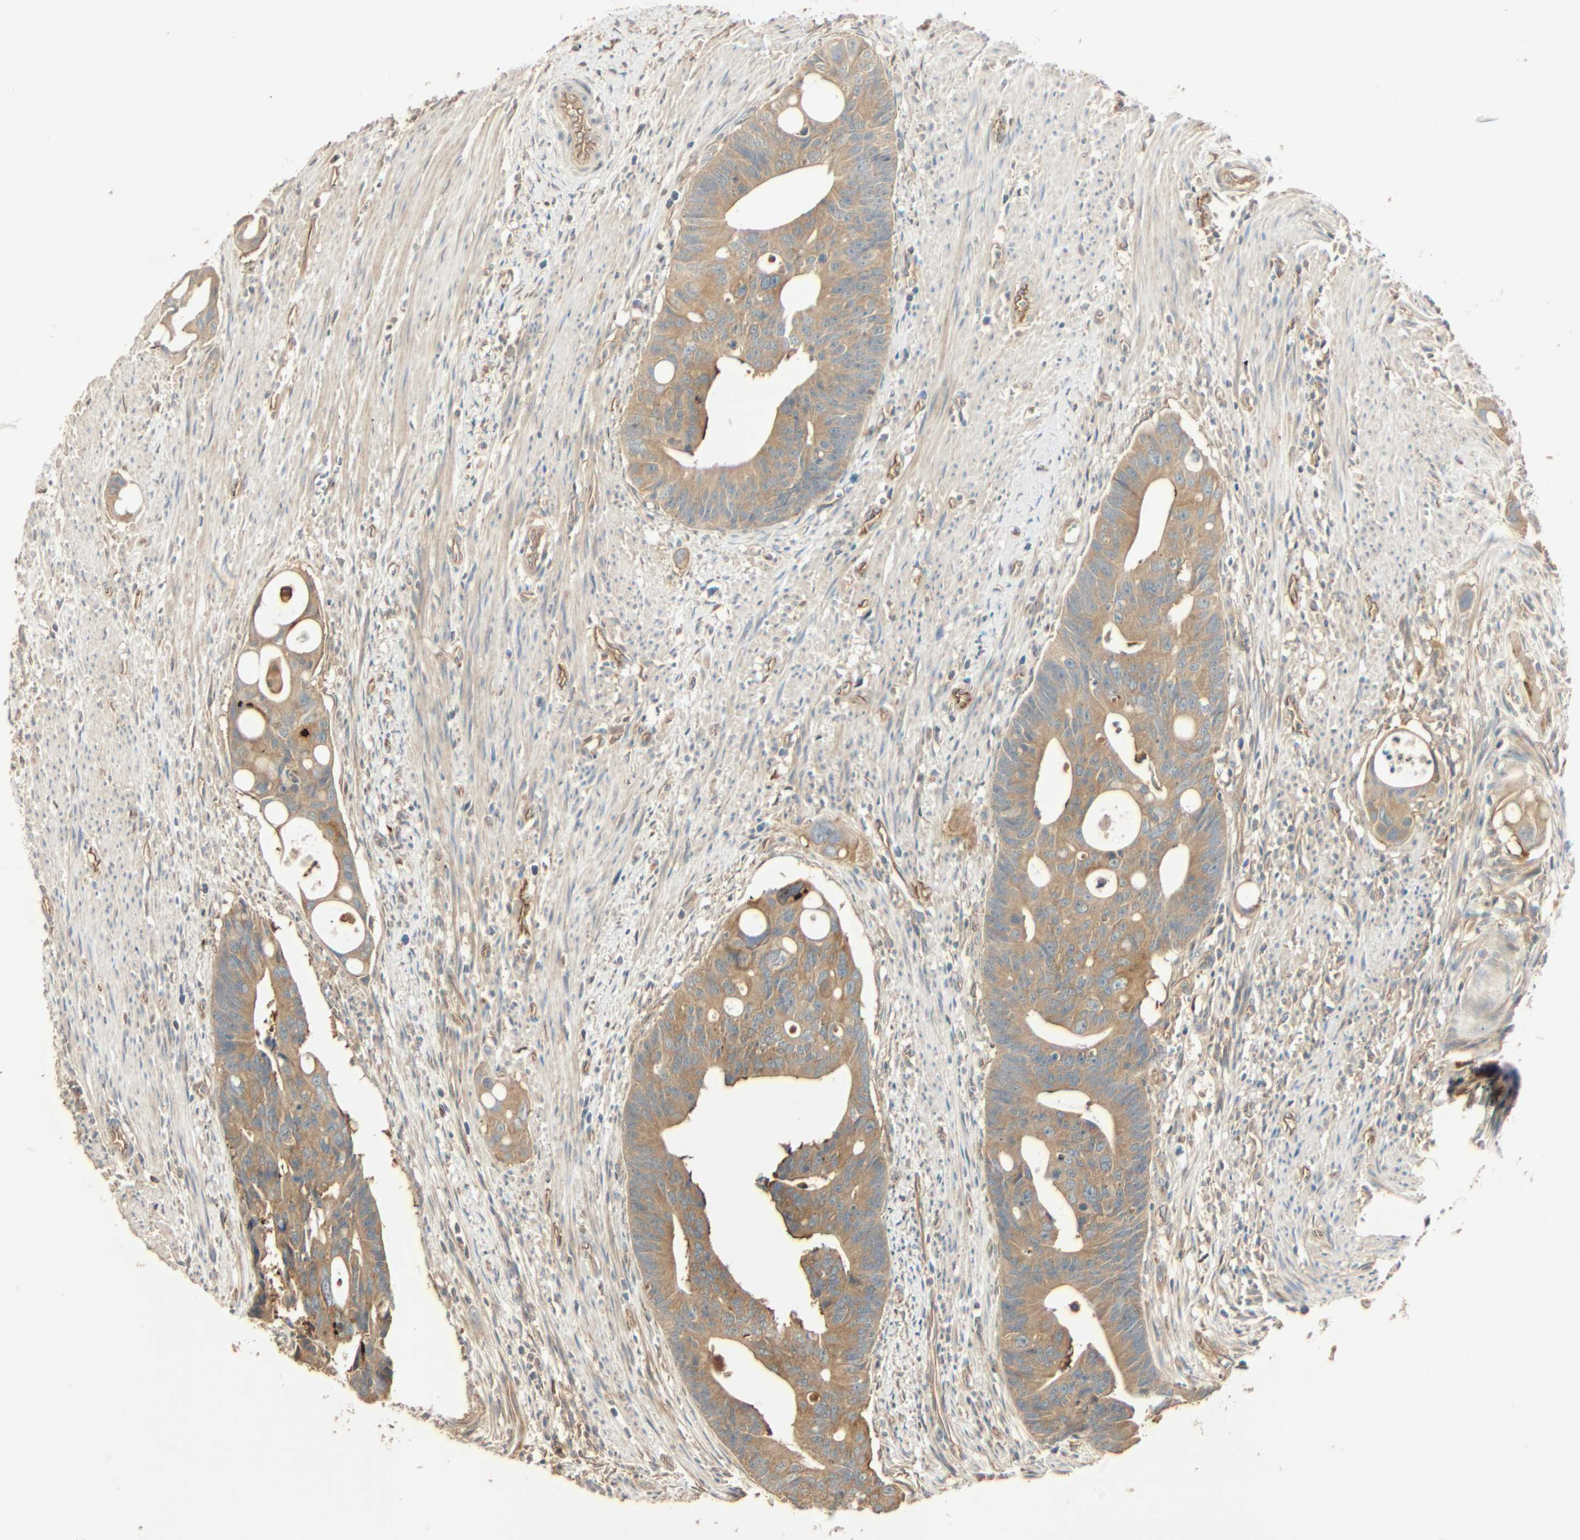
{"staining": {"intensity": "moderate", "quantity": ">75%", "location": "cytoplasmic/membranous"}, "tissue": "colorectal cancer", "cell_type": "Tumor cells", "image_type": "cancer", "snomed": [{"axis": "morphology", "description": "Adenocarcinoma, NOS"}, {"axis": "topography", "description": "Colon"}], "caption": "Human colorectal adenocarcinoma stained with a protein marker displays moderate staining in tumor cells.", "gene": "GALK1", "patient": {"sex": "female", "age": 57}}